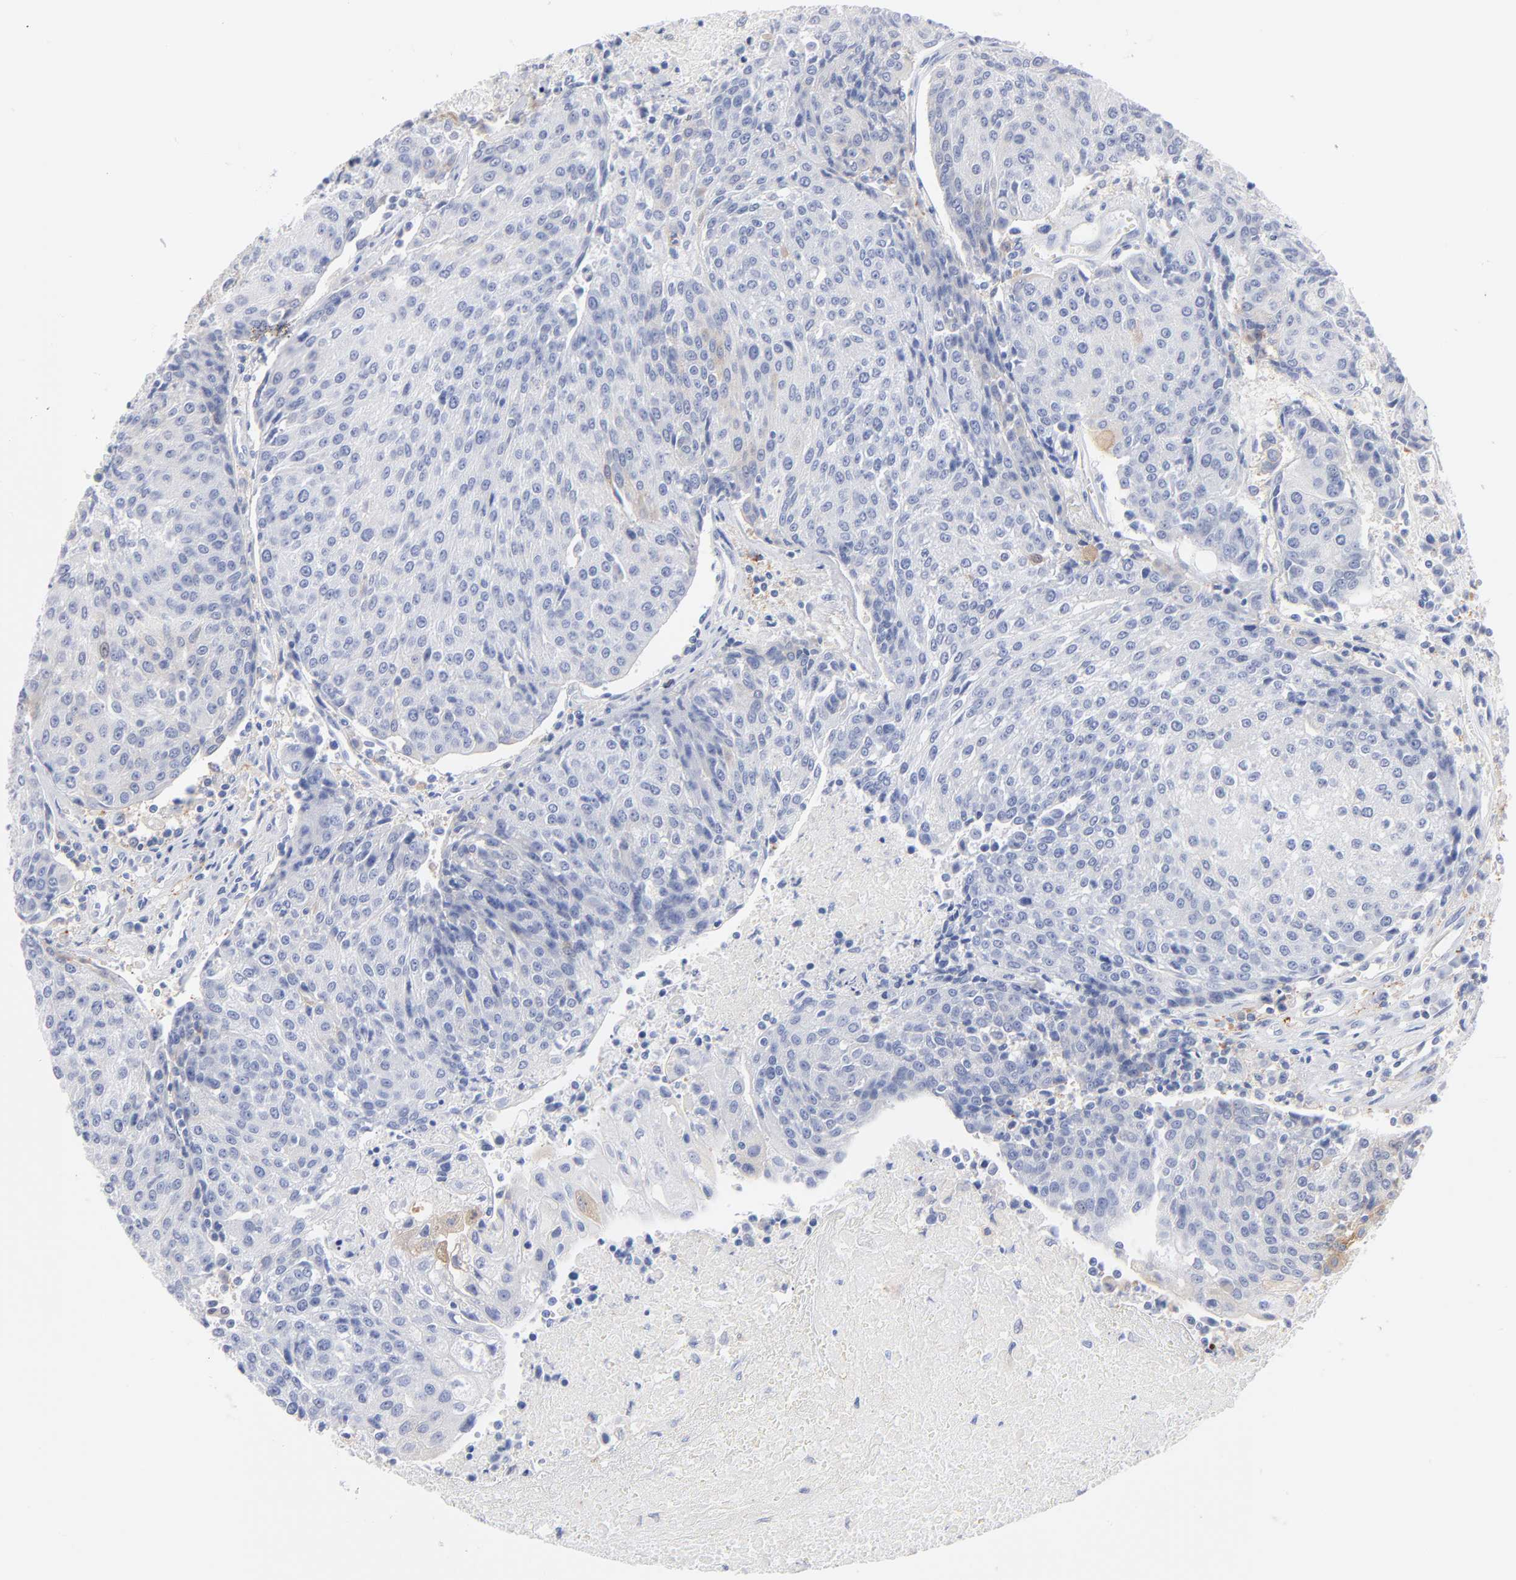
{"staining": {"intensity": "negative", "quantity": "none", "location": "none"}, "tissue": "urothelial cancer", "cell_type": "Tumor cells", "image_type": "cancer", "snomed": [{"axis": "morphology", "description": "Urothelial carcinoma, High grade"}, {"axis": "topography", "description": "Urinary bladder"}], "caption": "There is no significant positivity in tumor cells of urothelial cancer.", "gene": "IFIT2", "patient": {"sex": "female", "age": 85}}